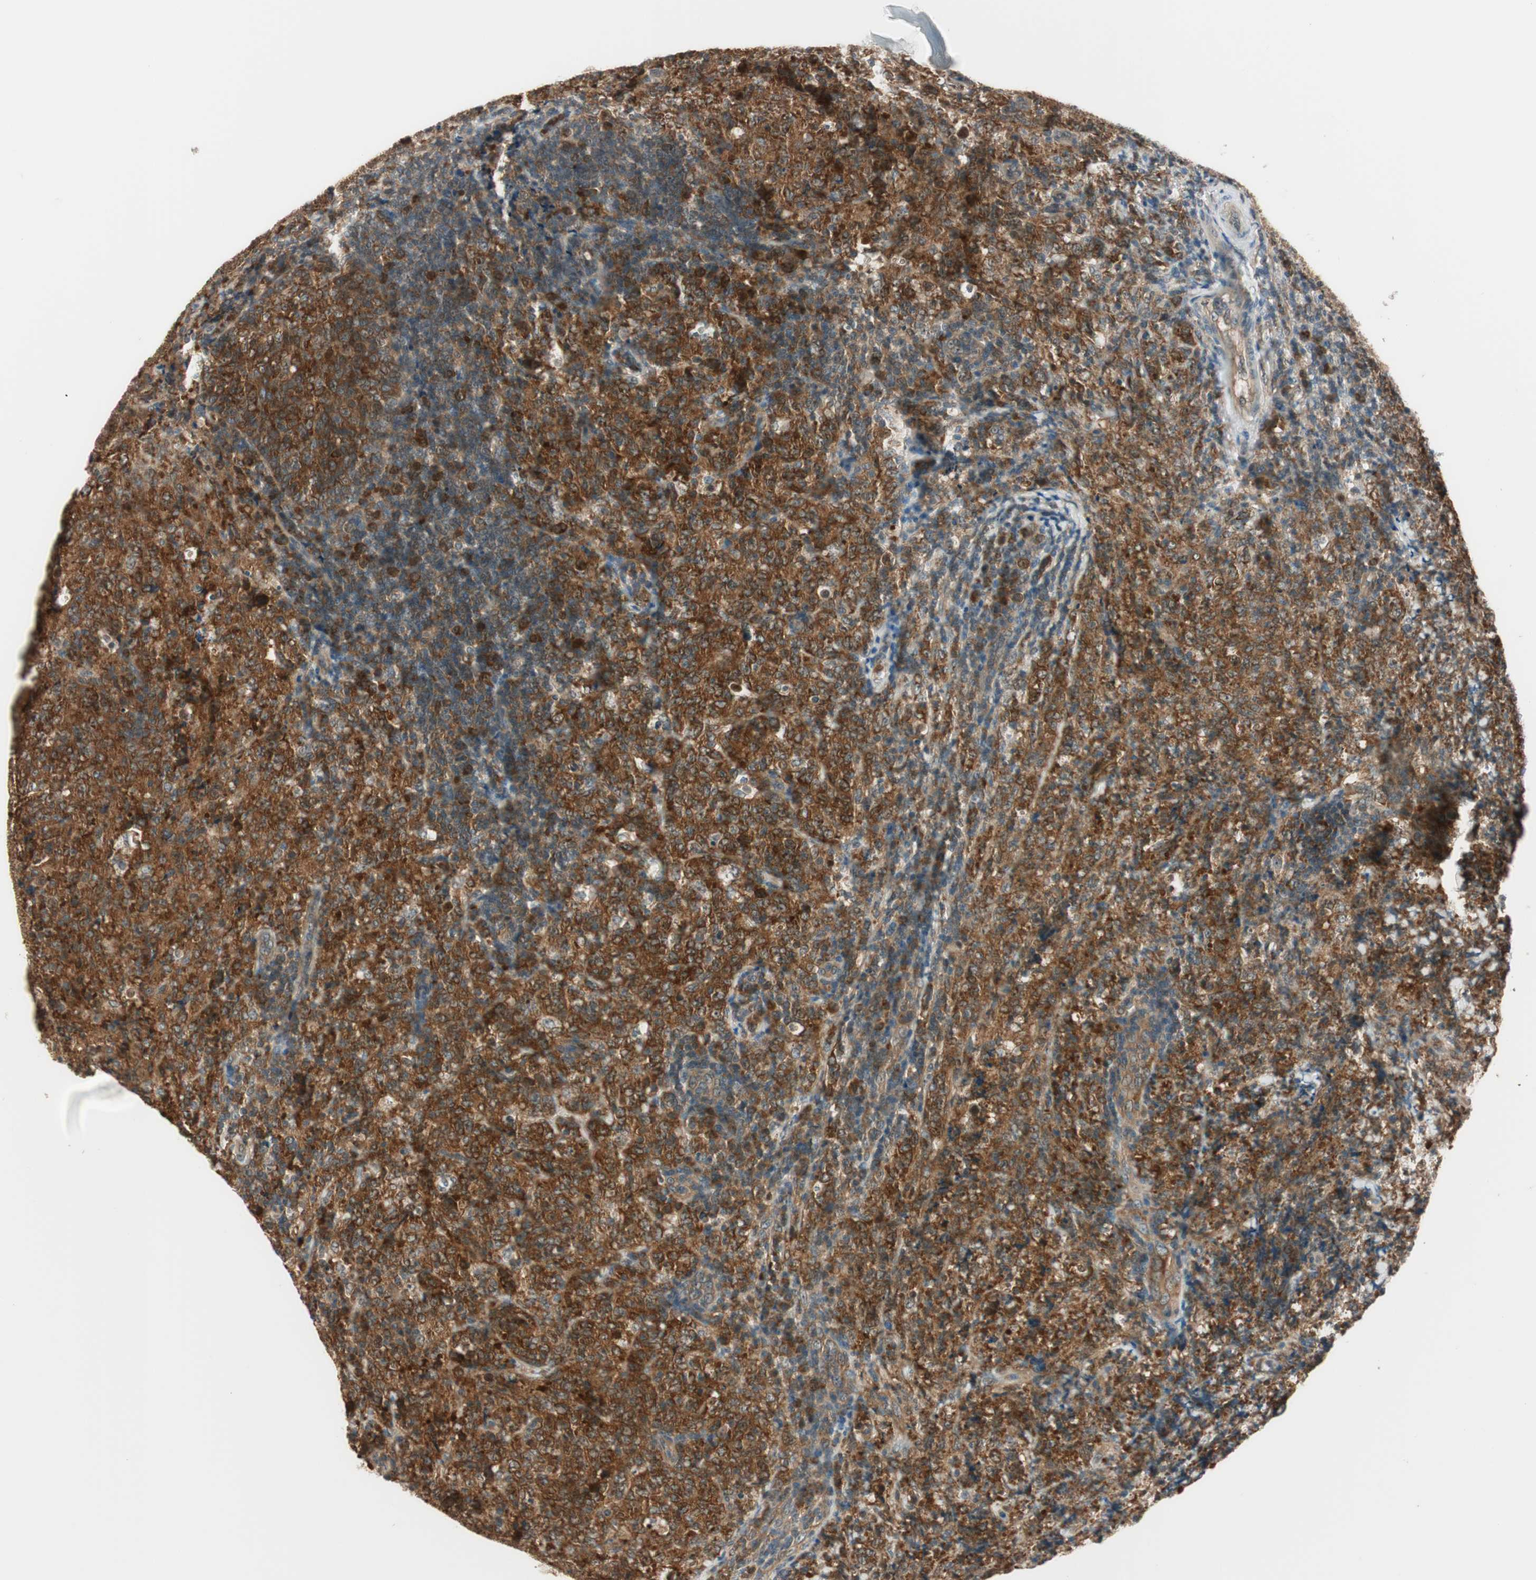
{"staining": {"intensity": "moderate", "quantity": ">75%", "location": "cytoplasmic/membranous"}, "tissue": "lymphoma", "cell_type": "Tumor cells", "image_type": "cancer", "snomed": [{"axis": "morphology", "description": "Malignant lymphoma, non-Hodgkin's type, High grade"}, {"axis": "topography", "description": "Tonsil"}], "caption": "Protein staining demonstrates moderate cytoplasmic/membranous expression in approximately >75% of tumor cells in lymphoma. Using DAB (brown) and hematoxylin (blue) stains, captured at high magnification using brightfield microscopy.", "gene": "IPO5", "patient": {"sex": "female", "age": 36}}